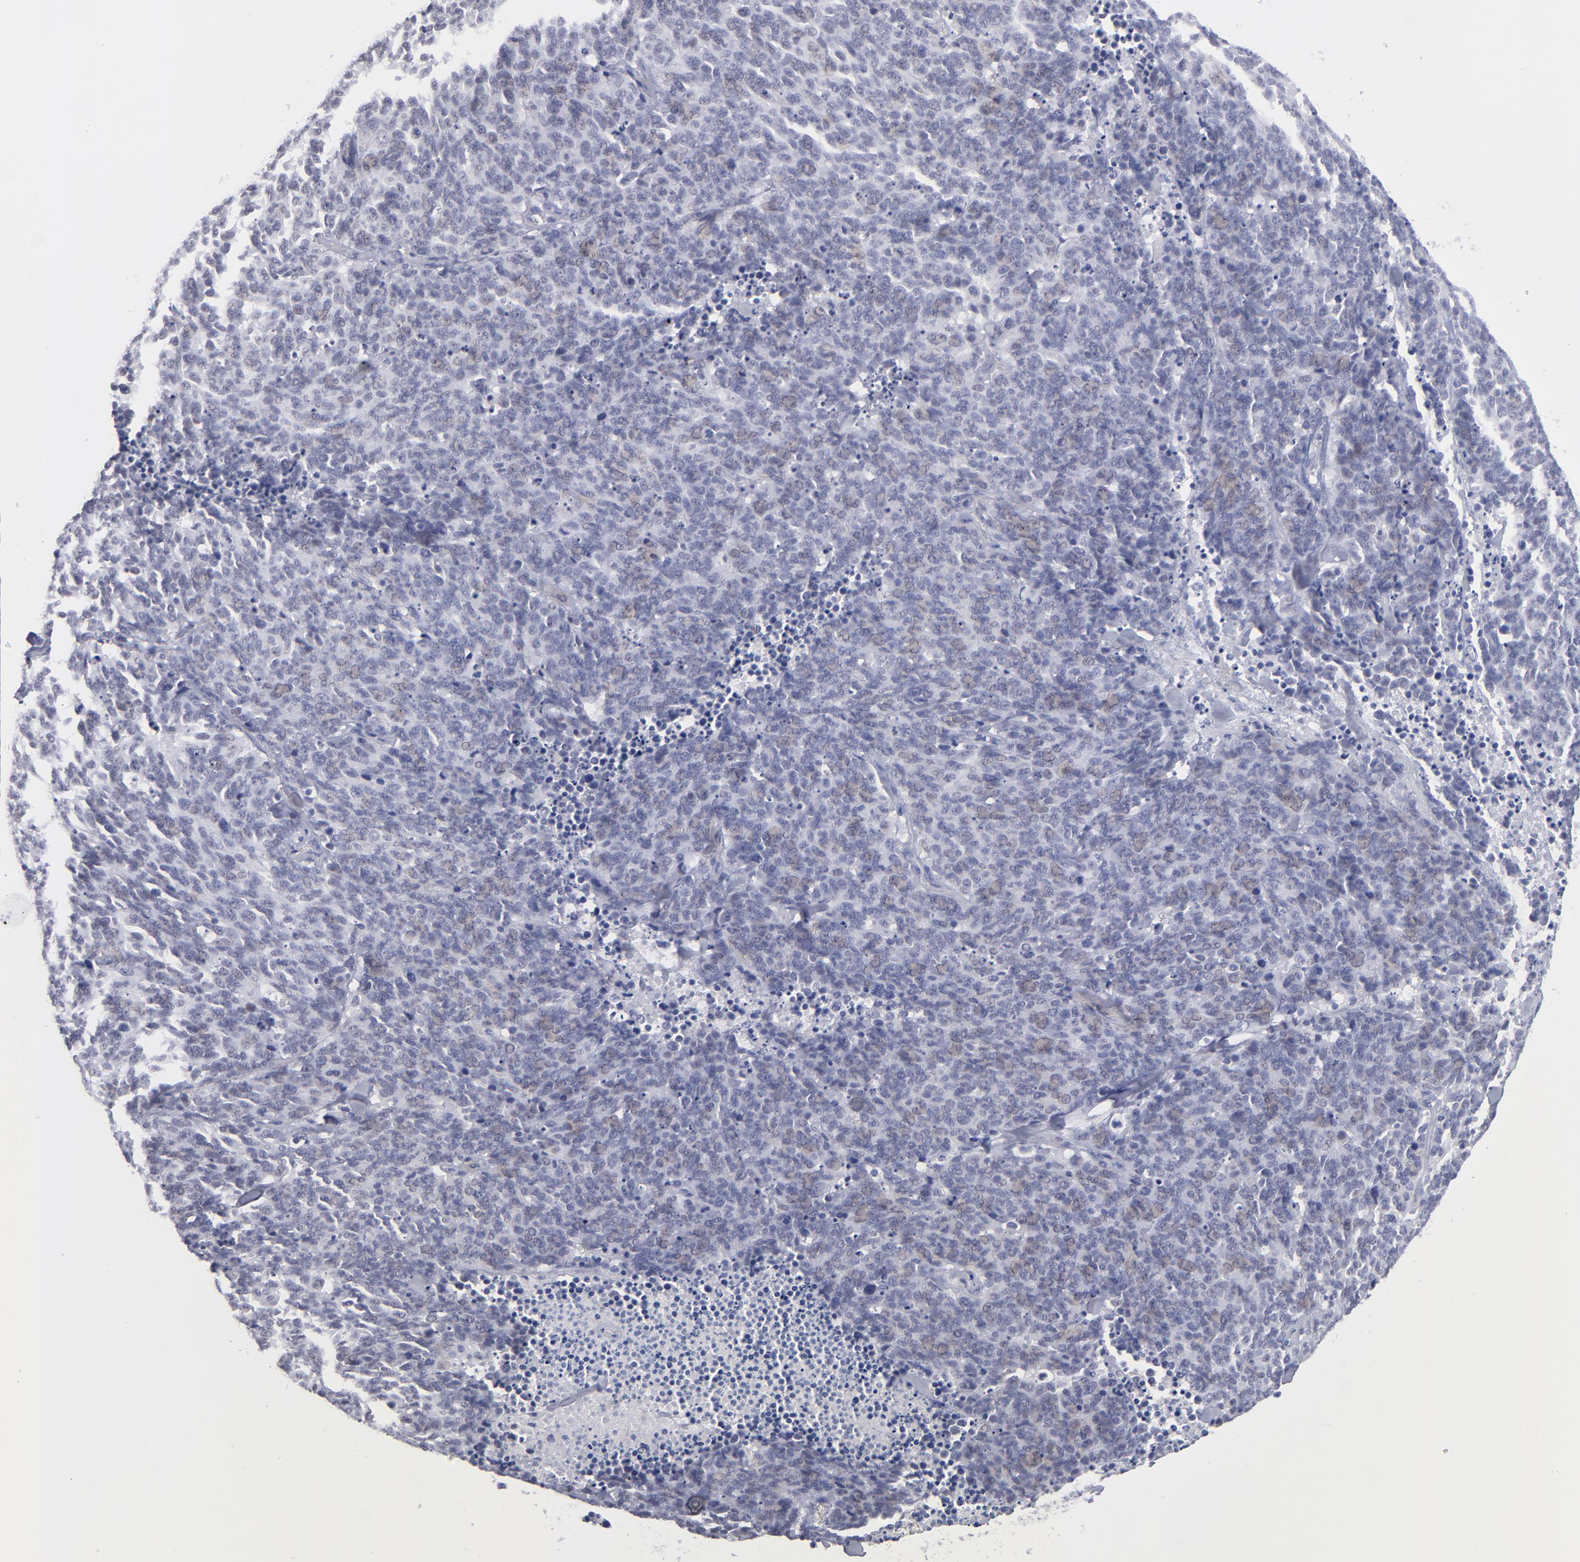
{"staining": {"intensity": "weak", "quantity": "25%-75%", "location": "nuclear"}, "tissue": "lung cancer", "cell_type": "Tumor cells", "image_type": "cancer", "snomed": [{"axis": "morphology", "description": "Neoplasm, malignant, NOS"}, {"axis": "topography", "description": "Lung"}], "caption": "Immunohistochemistry staining of malignant neoplasm (lung), which displays low levels of weak nuclear positivity in about 25%-75% of tumor cells indicating weak nuclear protein expression. The staining was performed using DAB (3,3'-diaminobenzidine) (brown) for protein detection and nuclei were counterstained in hematoxylin (blue).", "gene": "TEX11", "patient": {"sex": "female", "age": 58}}